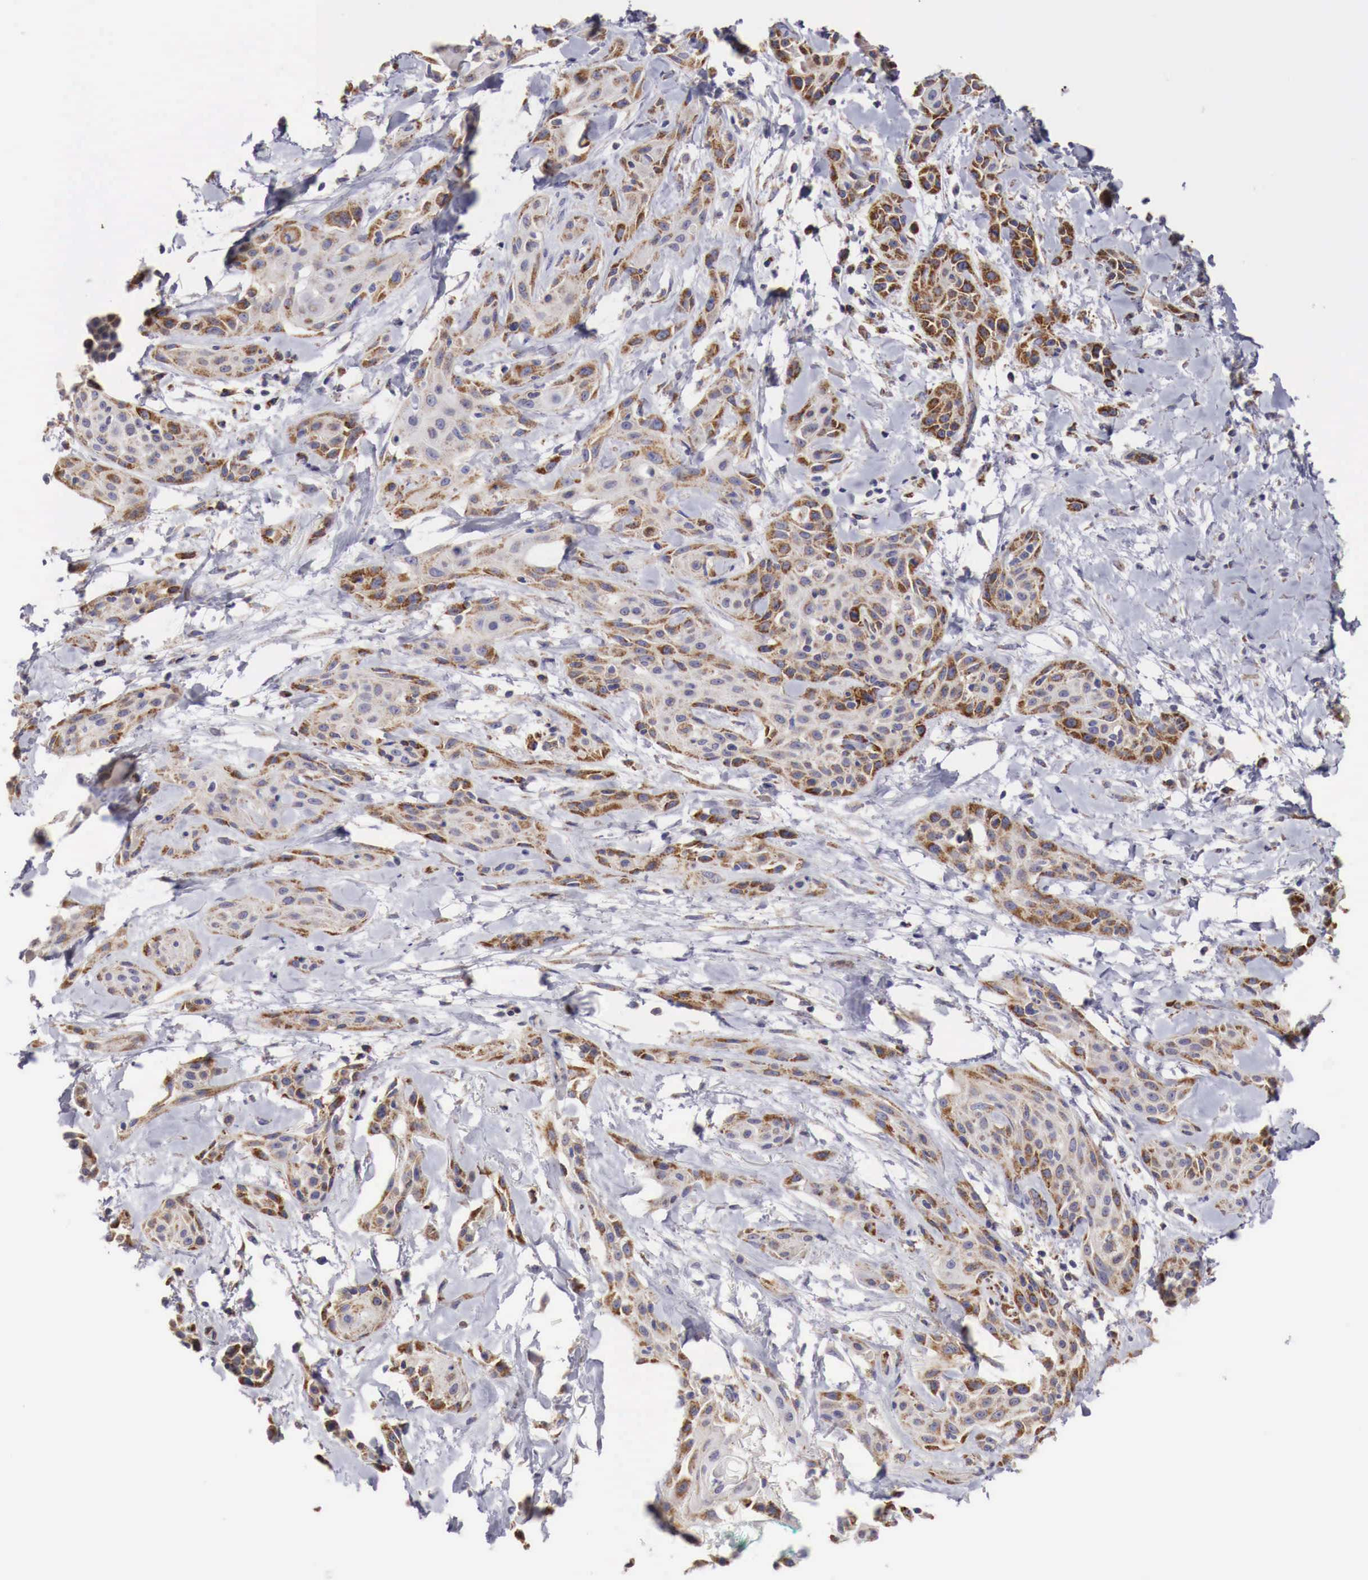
{"staining": {"intensity": "moderate", "quantity": "25%-75%", "location": "cytoplasmic/membranous"}, "tissue": "skin cancer", "cell_type": "Tumor cells", "image_type": "cancer", "snomed": [{"axis": "morphology", "description": "Squamous cell carcinoma, NOS"}, {"axis": "topography", "description": "Skin"}, {"axis": "topography", "description": "Anal"}], "caption": "A photomicrograph of squamous cell carcinoma (skin) stained for a protein demonstrates moderate cytoplasmic/membranous brown staining in tumor cells.", "gene": "XPNPEP3", "patient": {"sex": "male", "age": 64}}